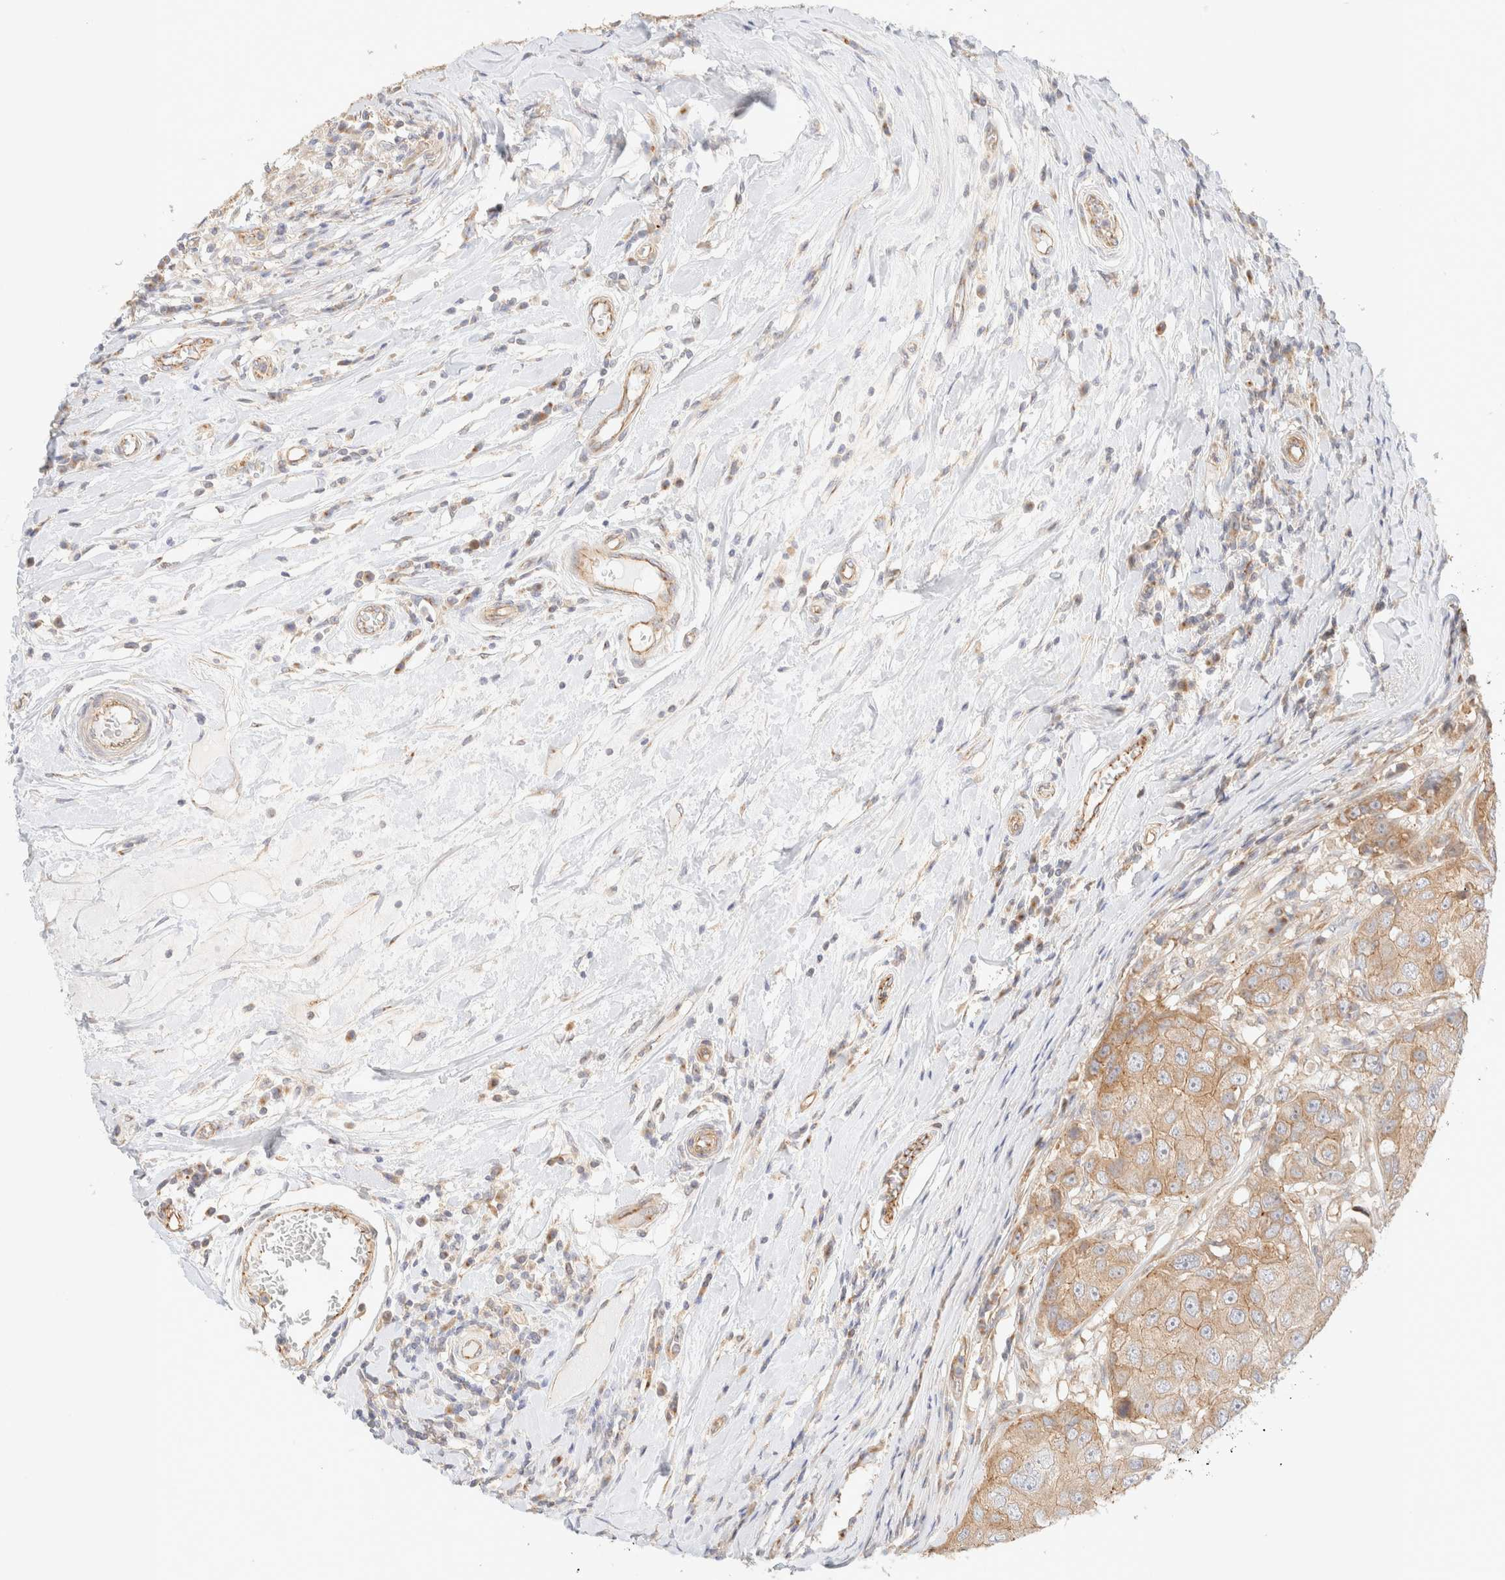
{"staining": {"intensity": "moderate", "quantity": ">75%", "location": "cytoplasmic/membranous"}, "tissue": "breast cancer", "cell_type": "Tumor cells", "image_type": "cancer", "snomed": [{"axis": "morphology", "description": "Duct carcinoma"}, {"axis": "topography", "description": "Breast"}], "caption": "Intraductal carcinoma (breast) stained with a brown dye exhibits moderate cytoplasmic/membranous positive staining in approximately >75% of tumor cells.", "gene": "MYO10", "patient": {"sex": "female", "age": 27}}